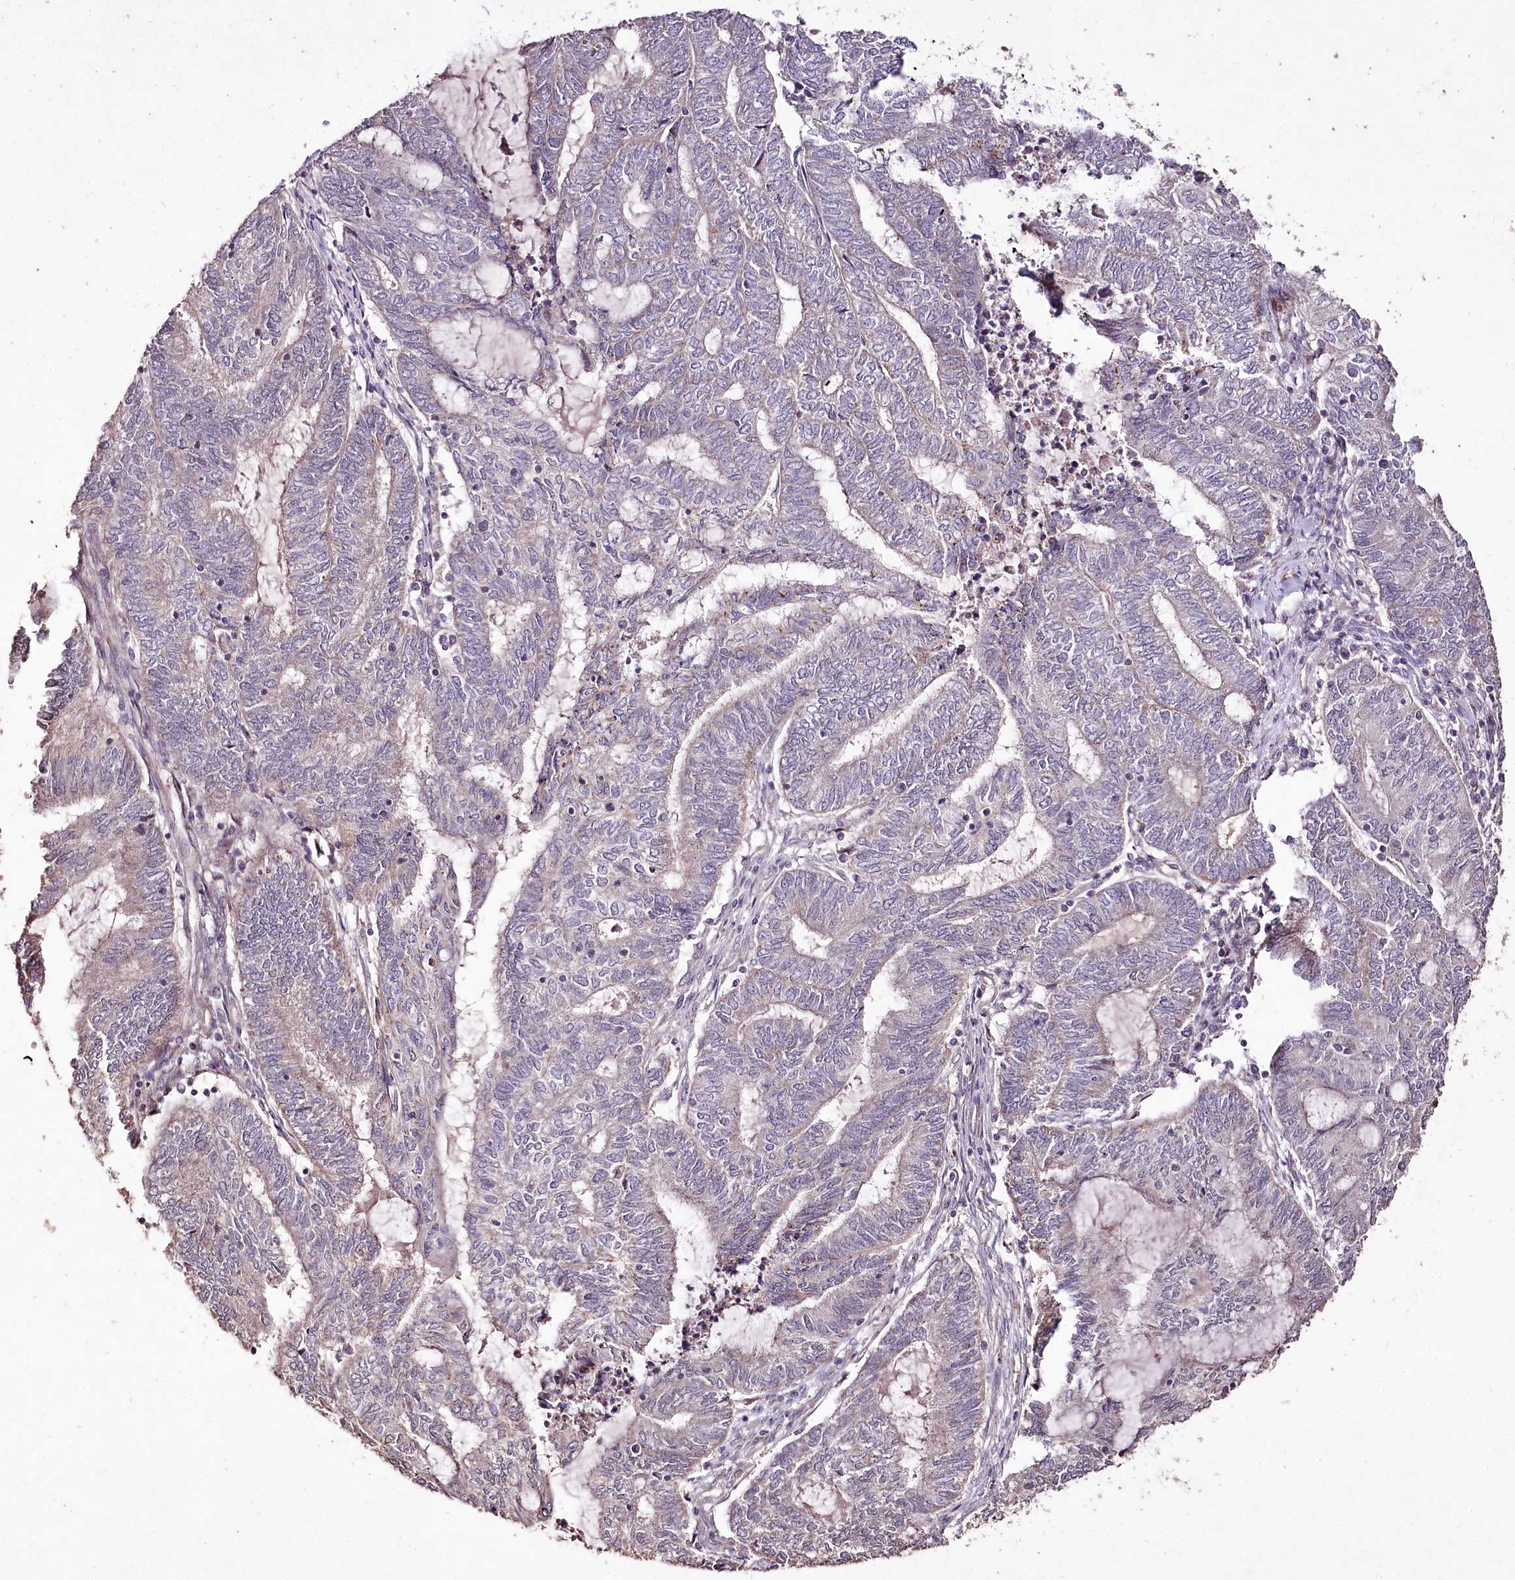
{"staining": {"intensity": "weak", "quantity": "<25%", "location": "cytoplasmic/membranous"}, "tissue": "endometrial cancer", "cell_type": "Tumor cells", "image_type": "cancer", "snomed": [{"axis": "morphology", "description": "Adenocarcinoma, NOS"}, {"axis": "topography", "description": "Uterus"}, {"axis": "topography", "description": "Endometrium"}], "caption": "Tumor cells show no significant protein expression in adenocarcinoma (endometrial).", "gene": "CARD19", "patient": {"sex": "female", "age": 70}}